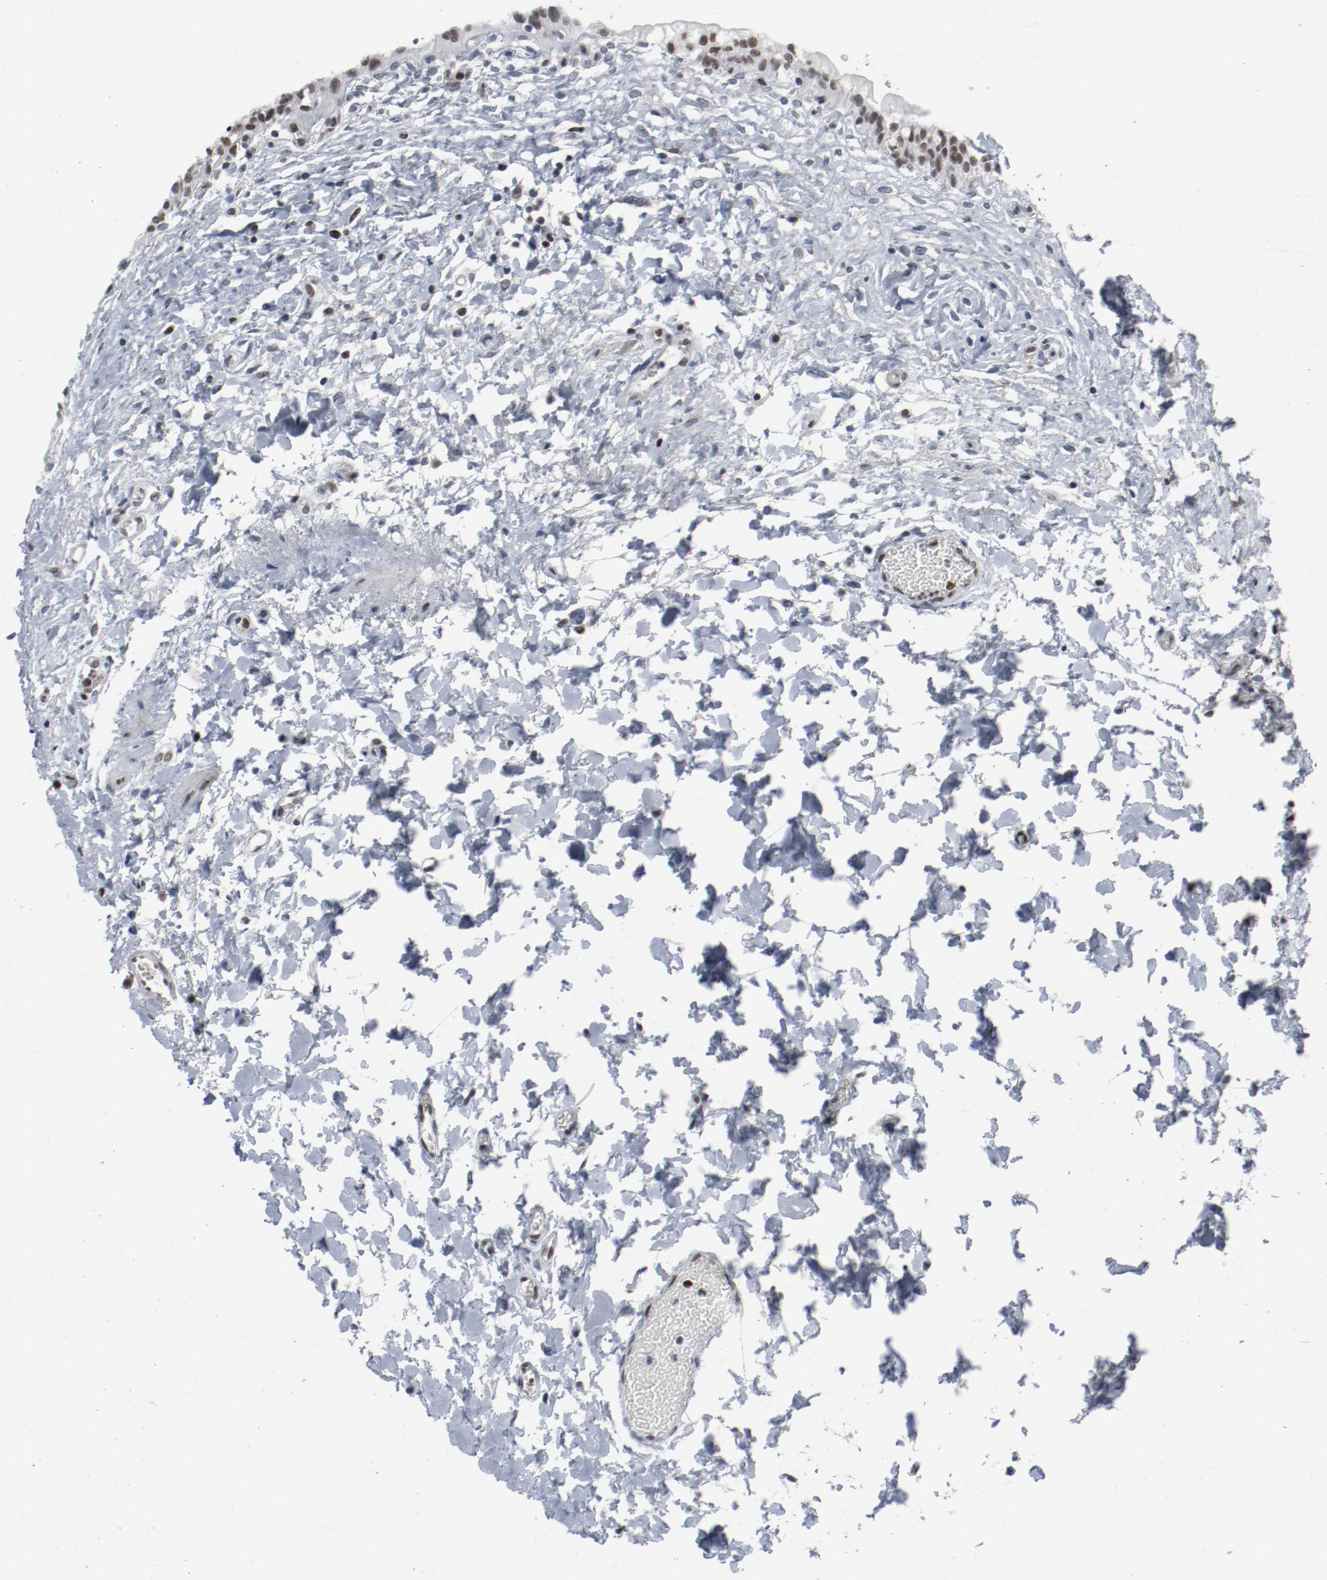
{"staining": {"intensity": "moderate", "quantity": ">75%", "location": "nuclear"}, "tissue": "urinary bladder", "cell_type": "Urothelial cells", "image_type": "normal", "snomed": [{"axis": "morphology", "description": "Normal tissue, NOS"}, {"axis": "topography", "description": "Urinary bladder"}], "caption": "High-magnification brightfield microscopy of benign urinary bladder stained with DAB (3,3'-diaminobenzidine) (brown) and counterstained with hematoxylin (blue). urothelial cells exhibit moderate nuclear staining is seen in approximately>75% of cells.", "gene": "JMJD6", "patient": {"sex": "female", "age": 80}}